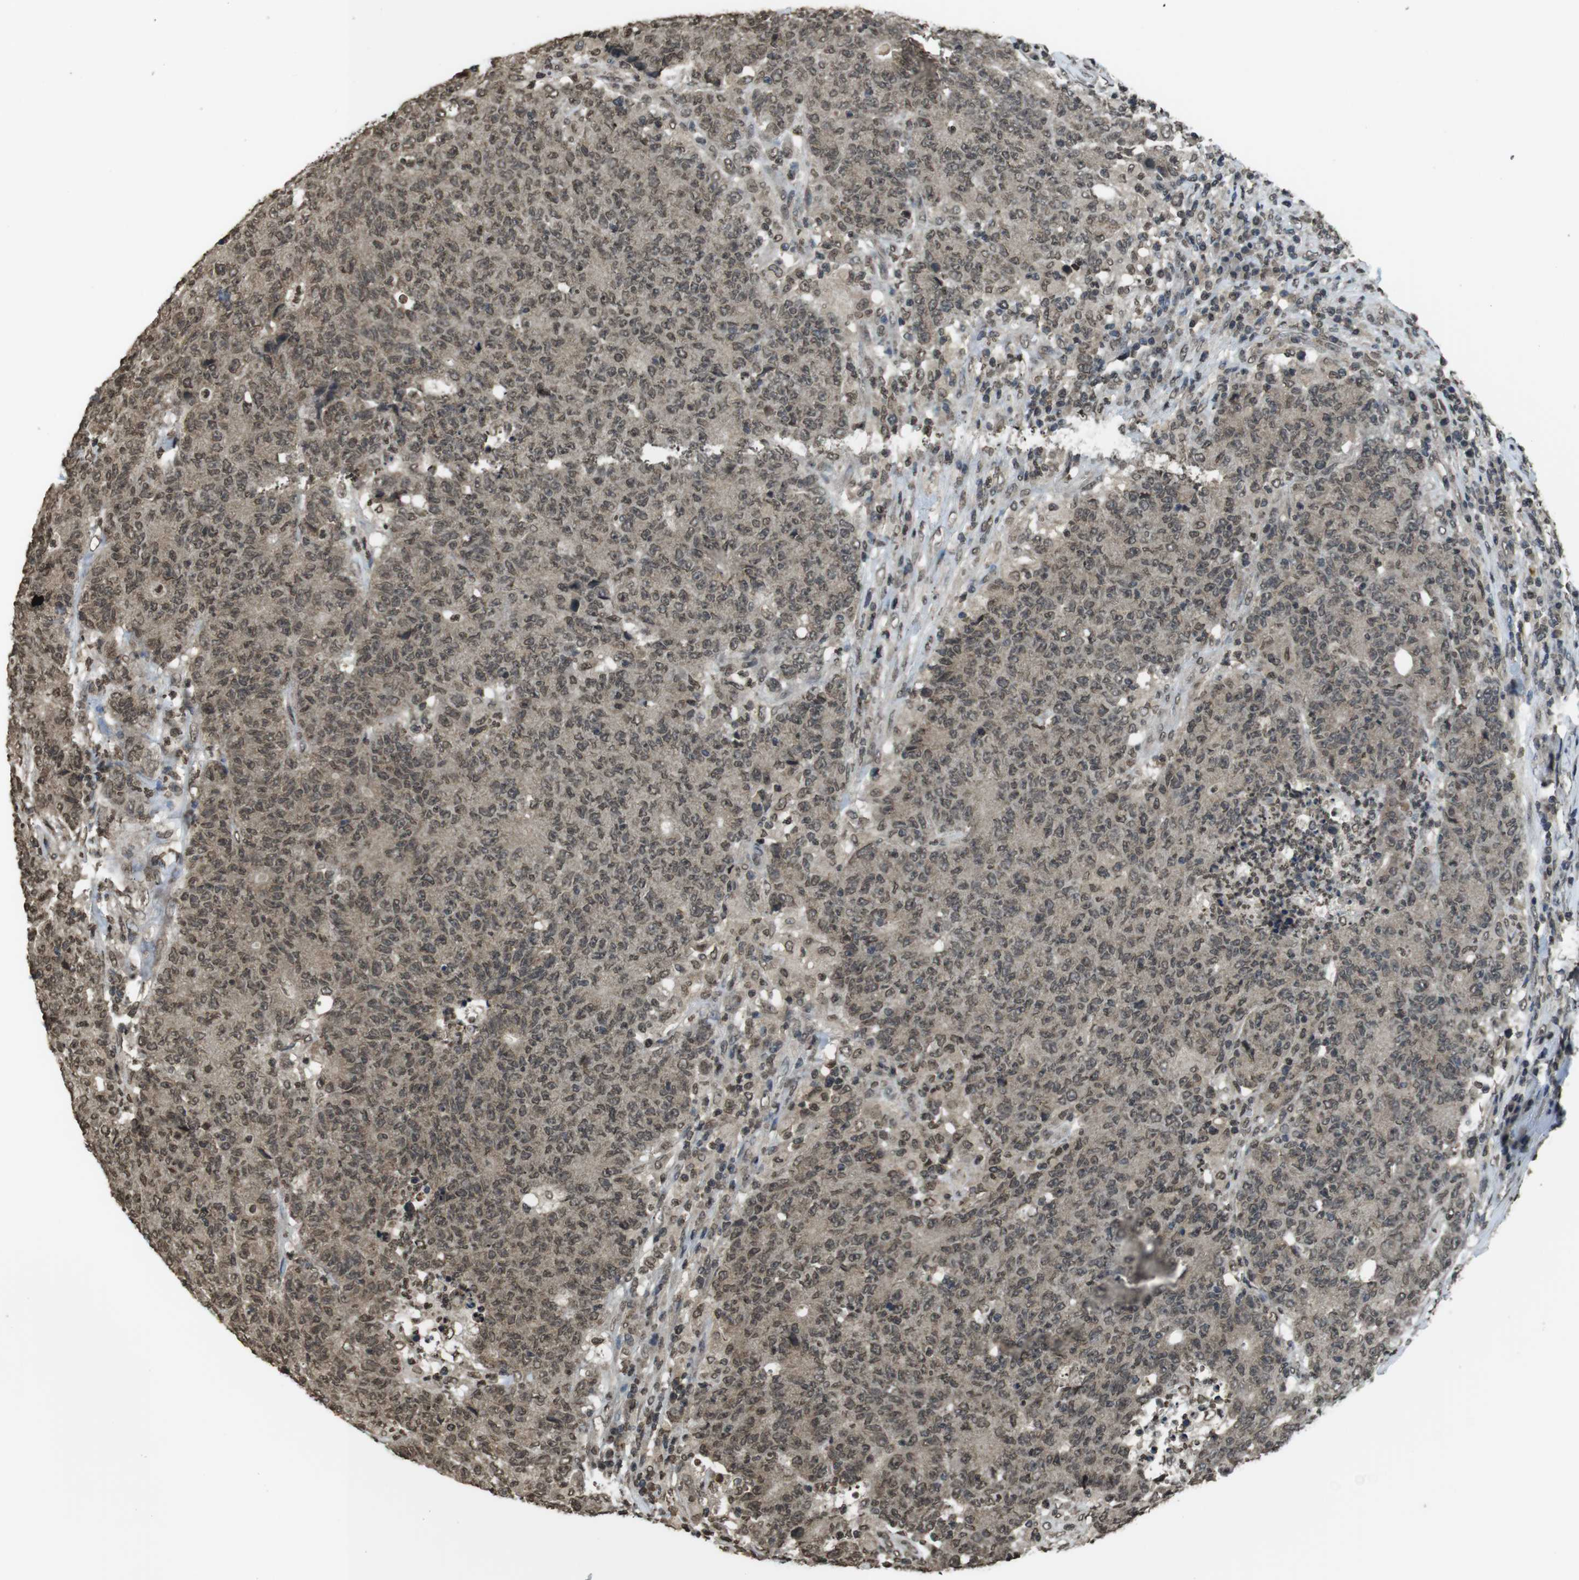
{"staining": {"intensity": "weak", "quantity": "25%-75%", "location": "cytoplasmic/membranous,nuclear"}, "tissue": "colorectal cancer", "cell_type": "Tumor cells", "image_type": "cancer", "snomed": [{"axis": "morphology", "description": "Normal tissue, NOS"}, {"axis": "morphology", "description": "Adenocarcinoma, NOS"}, {"axis": "topography", "description": "Colon"}], "caption": "Immunohistochemical staining of colorectal cancer (adenocarcinoma) exhibits low levels of weak cytoplasmic/membranous and nuclear expression in approximately 25%-75% of tumor cells.", "gene": "MAF", "patient": {"sex": "female", "age": 75}}